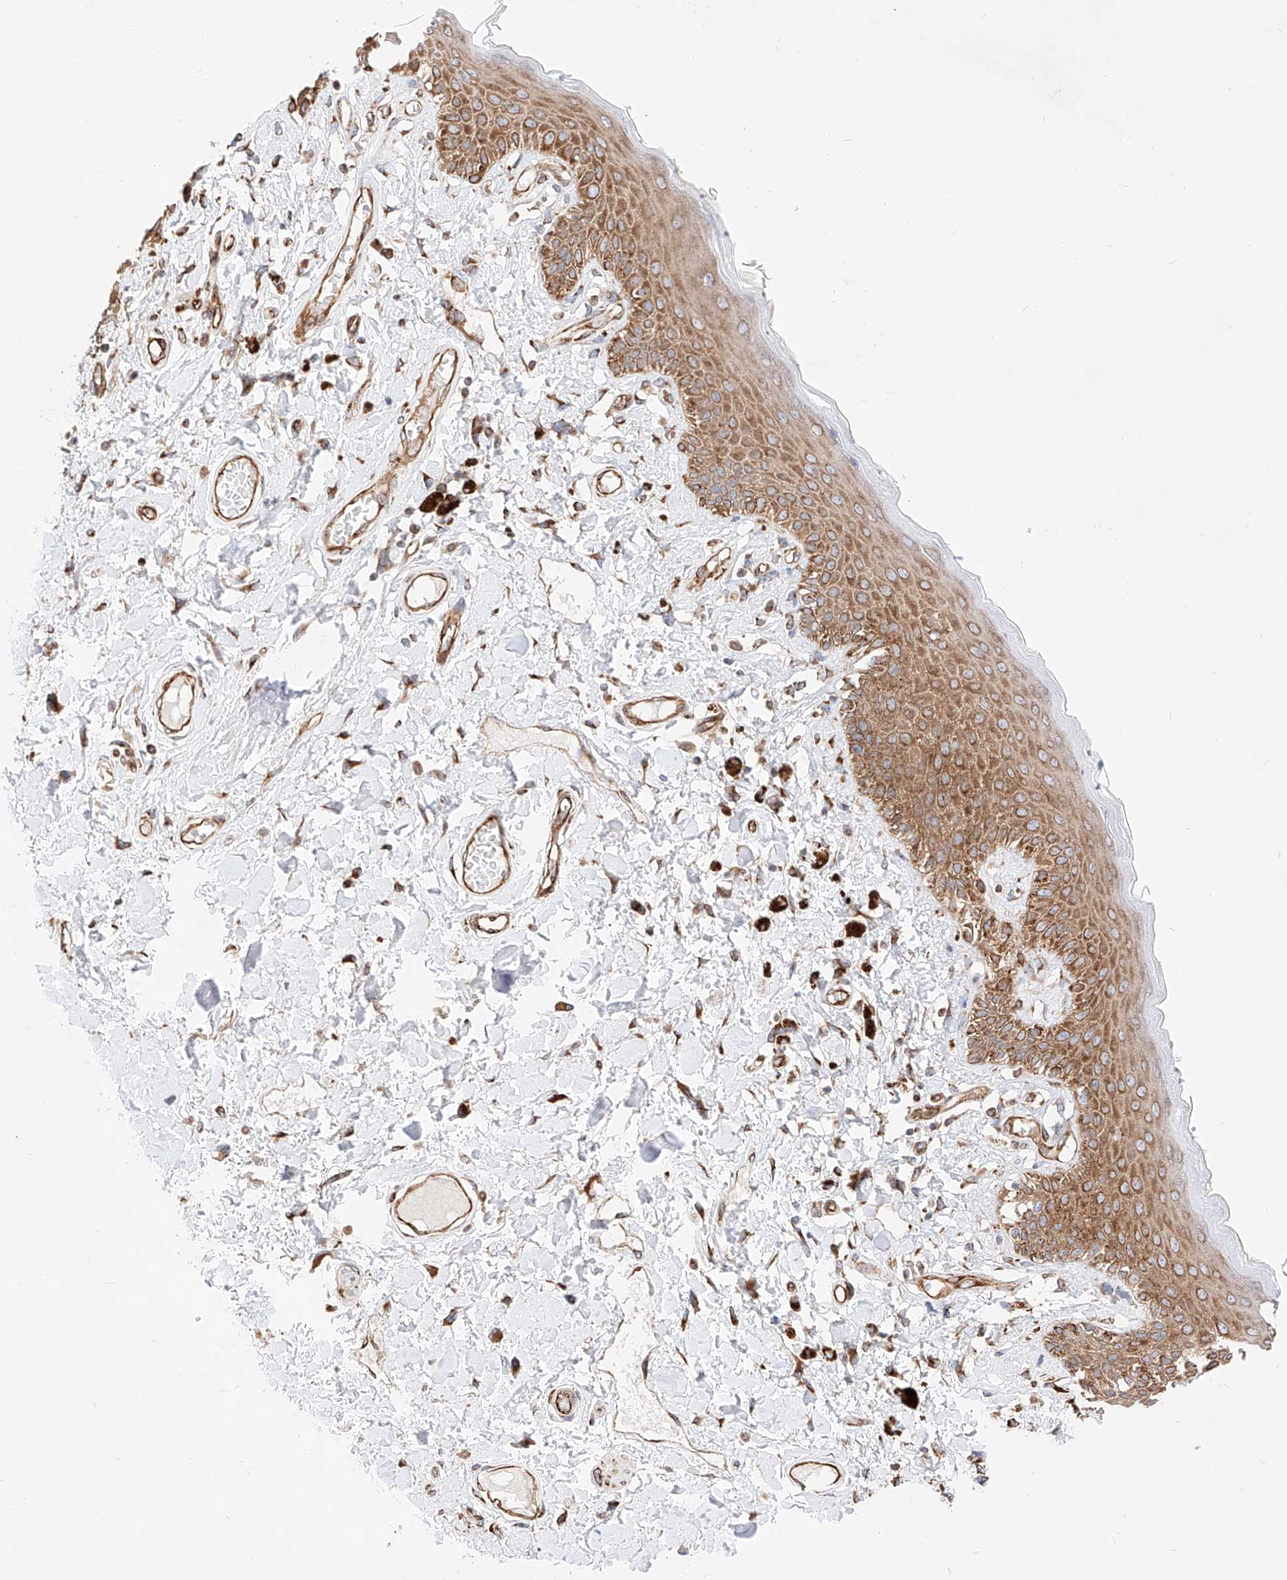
{"staining": {"intensity": "moderate", "quantity": ">75%", "location": "cytoplasmic/membranous"}, "tissue": "skin", "cell_type": "Epidermal cells", "image_type": "normal", "snomed": [{"axis": "morphology", "description": "Normal tissue, NOS"}, {"axis": "topography", "description": "Anal"}], "caption": "Immunohistochemistry (IHC) of normal skin shows medium levels of moderate cytoplasmic/membranous positivity in about >75% of epidermal cells.", "gene": "CSGALNACT2", "patient": {"sex": "female", "age": 78}}